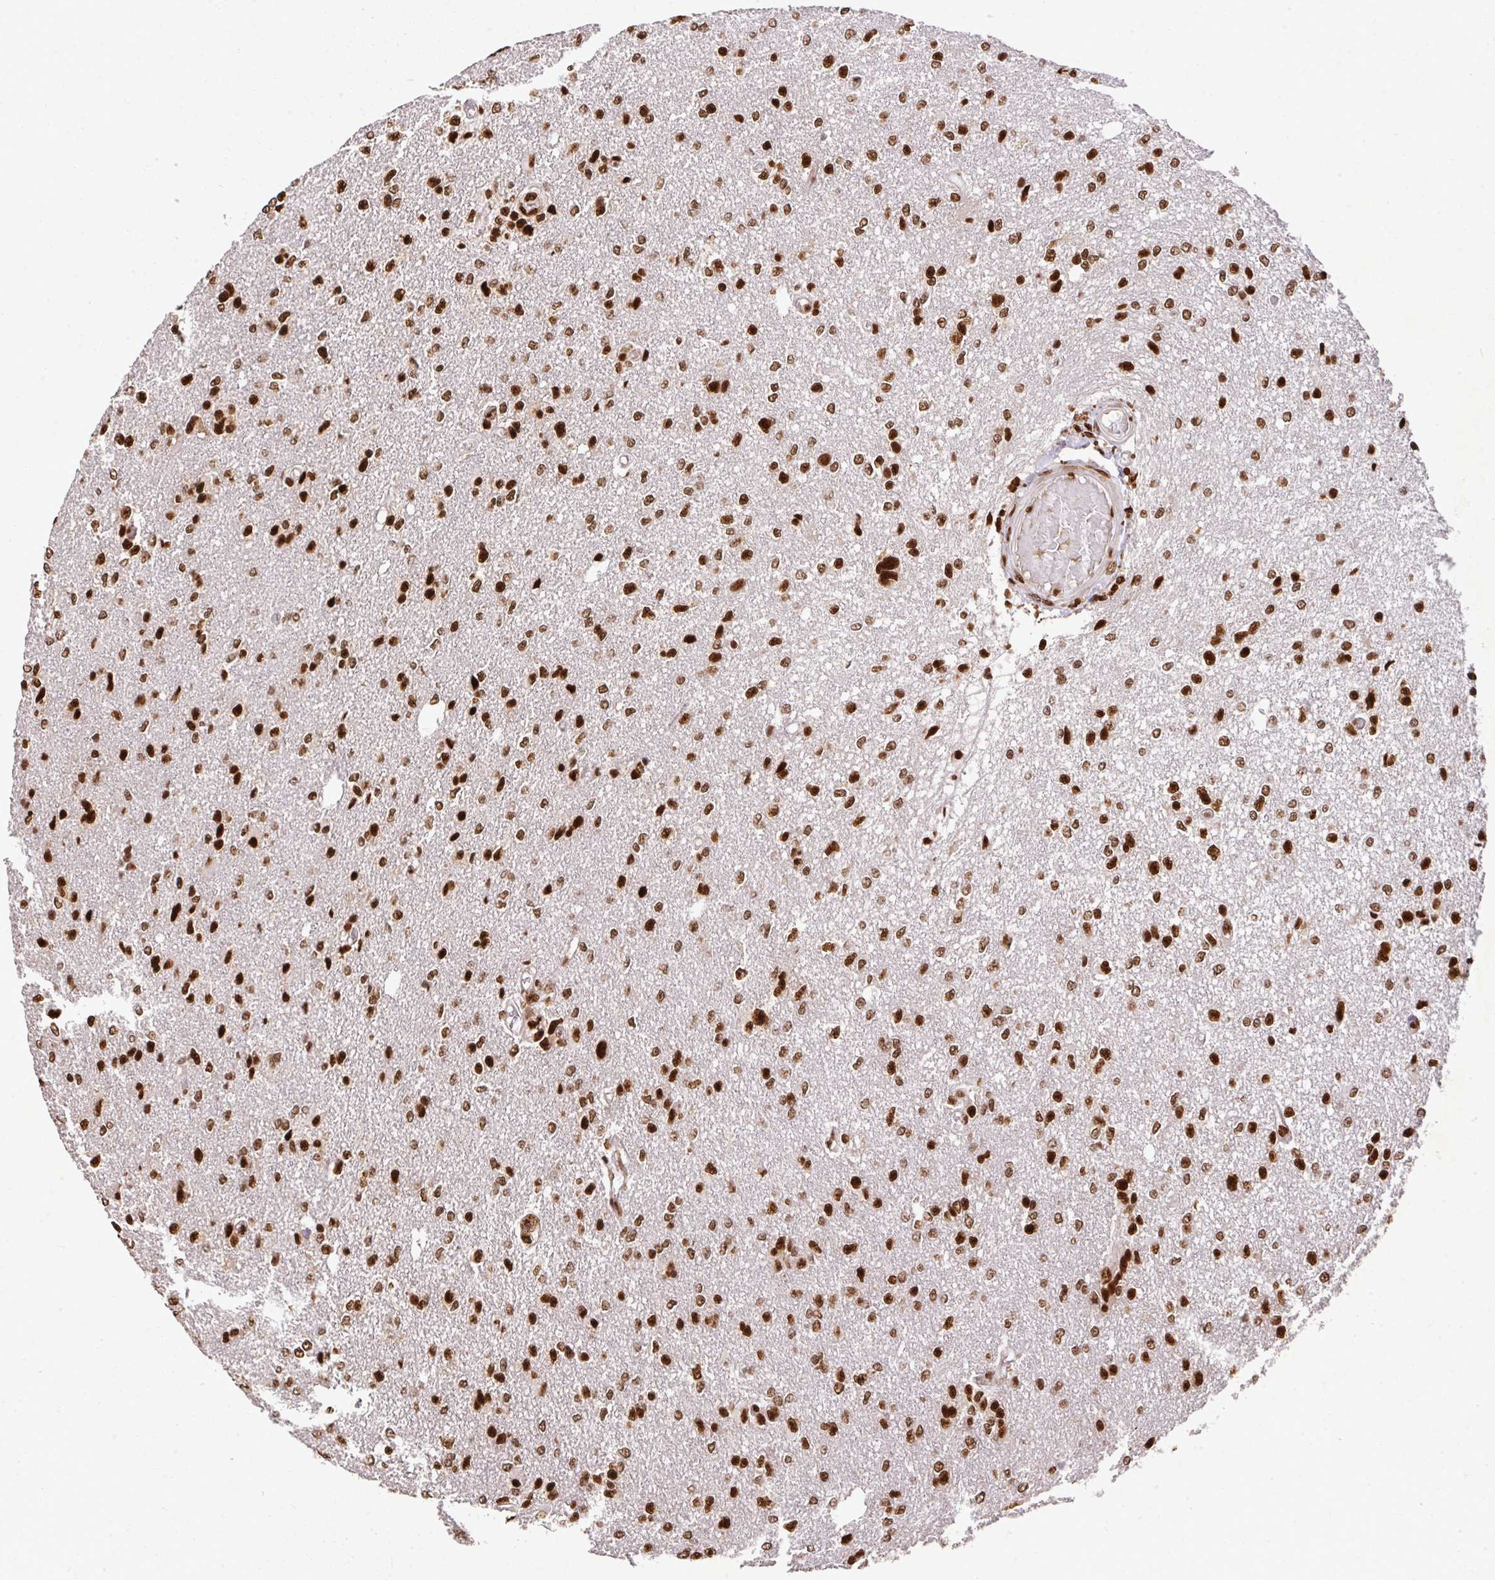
{"staining": {"intensity": "strong", "quantity": ">75%", "location": "nuclear"}, "tissue": "glioma", "cell_type": "Tumor cells", "image_type": "cancer", "snomed": [{"axis": "morphology", "description": "Glioma, malignant, Low grade"}, {"axis": "topography", "description": "Brain"}], "caption": "This image reveals immunohistochemistry staining of human malignant glioma (low-grade), with high strong nuclear expression in about >75% of tumor cells.", "gene": "U2AF1", "patient": {"sex": "male", "age": 26}}